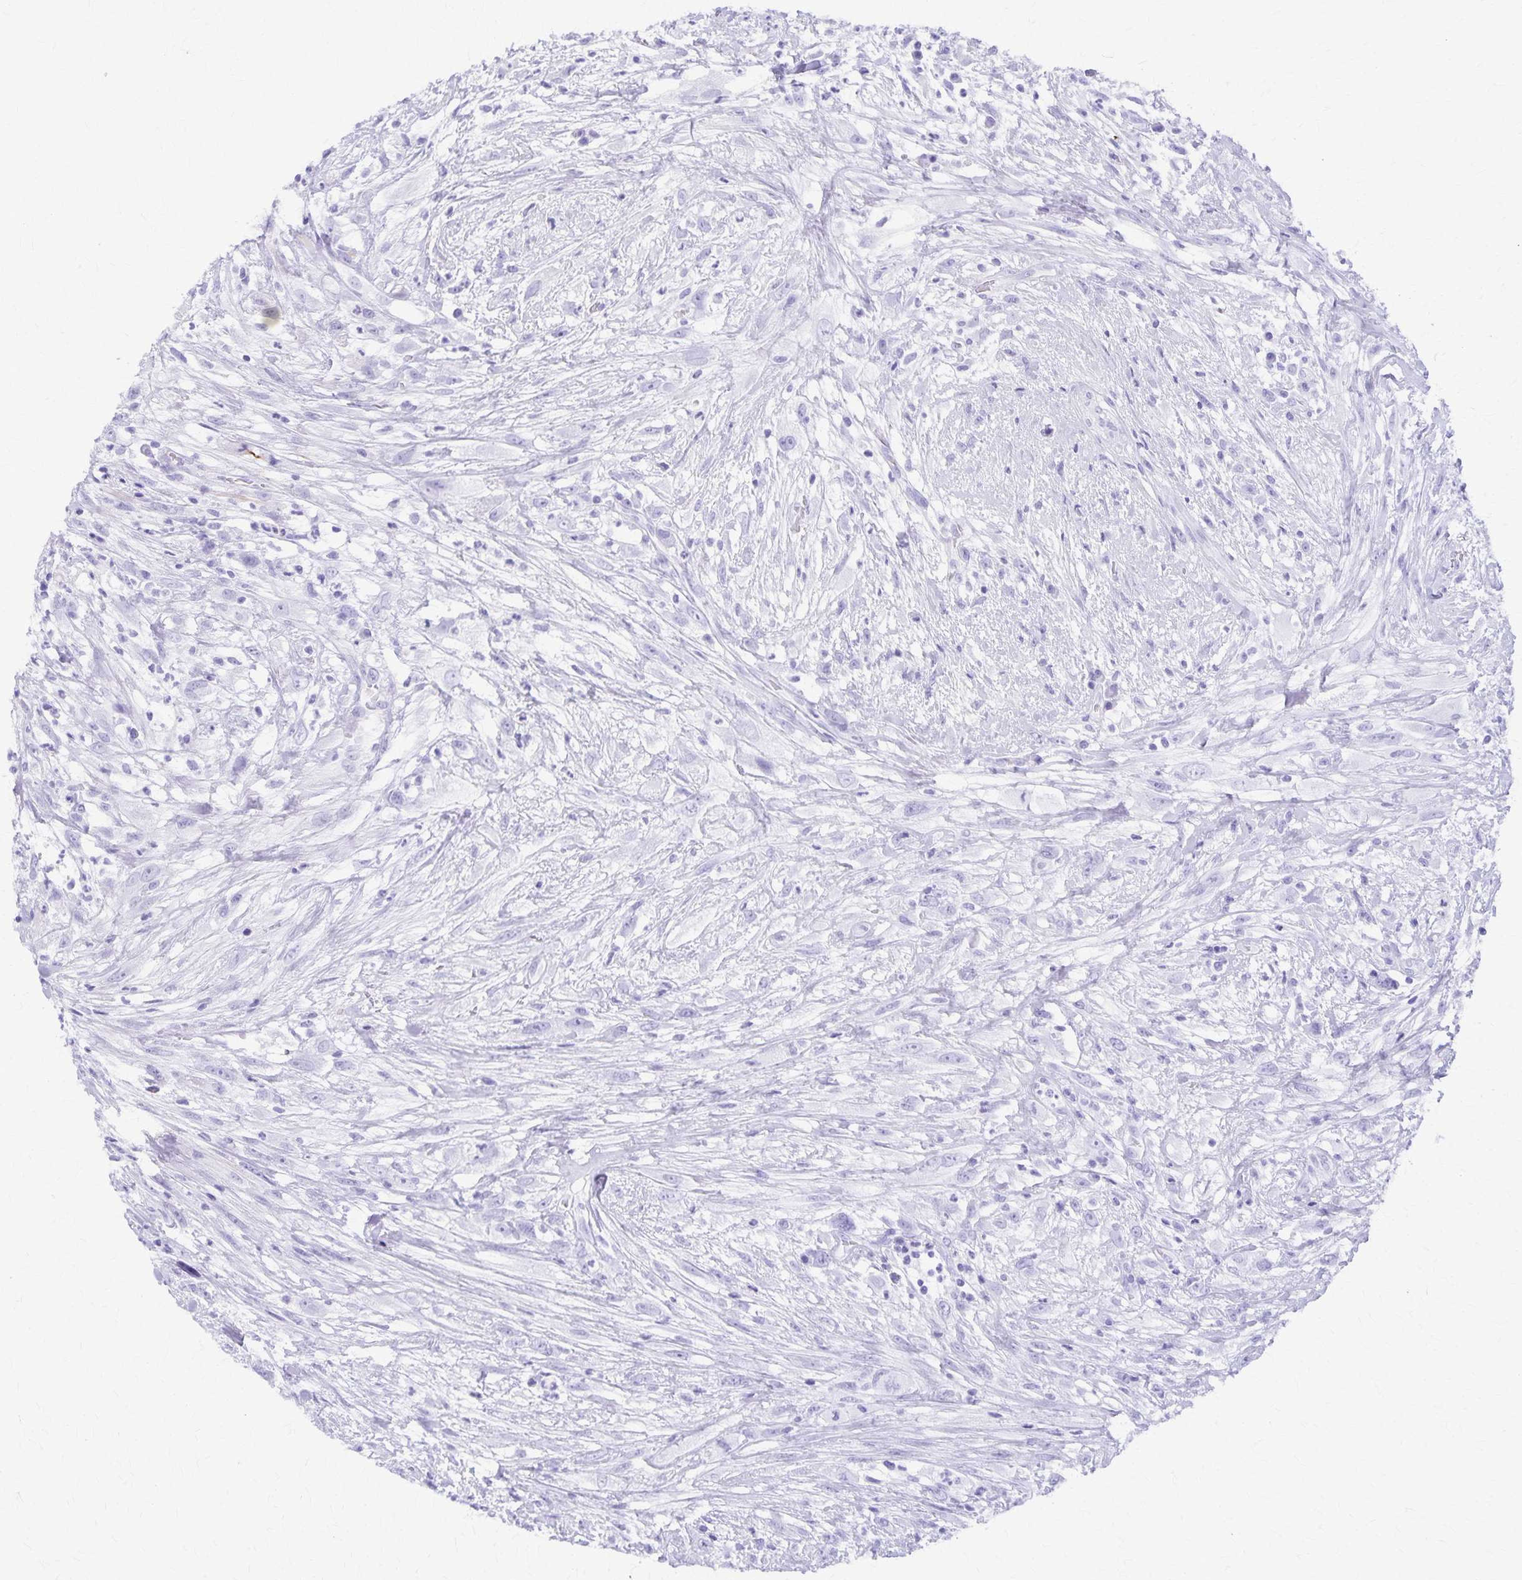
{"staining": {"intensity": "negative", "quantity": "none", "location": "none"}, "tissue": "head and neck cancer", "cell_type": "Tumor cells", "image_type": "cancer", "snomed": [{"axis": "morphology", "description": "Squamous cell carcinoma, NOS"}, {"axis": "topography", "description": "Head-Neck"}], "caption": "A micrograph of head and neck cancer (squamous cell carcinoma) stained for a protein displays no brown staining in tumor cells.", "gene": "DEFA5", "patient": {"sex": "male", "age": 65}}